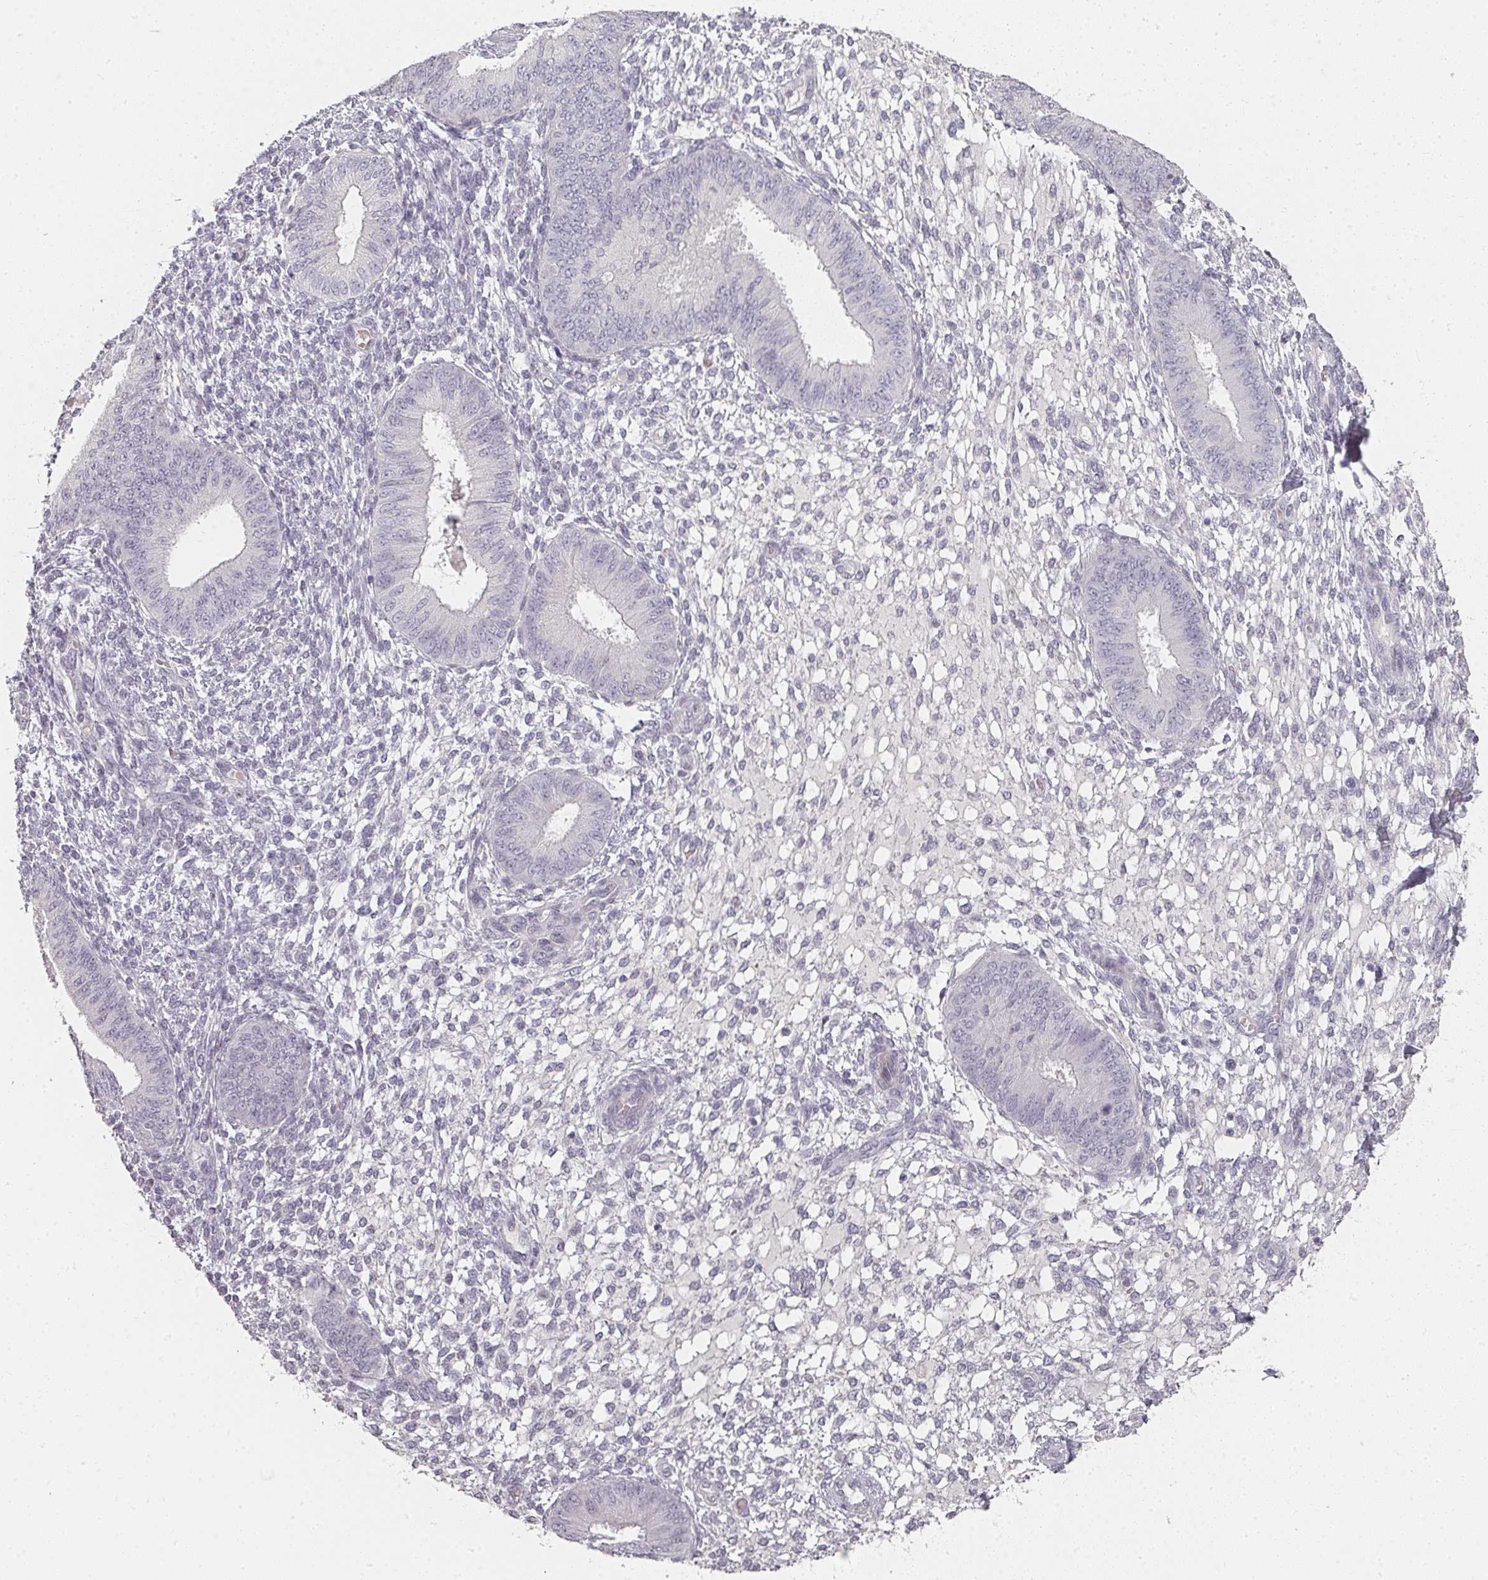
{"staining": {"intensity": "negative", "quantity": "none", "location": "none"}, "tissue": "endometrium", "cell_type": "Cells in endometrial stroma", "image_type": "normal", "snomed": [{"axis": "morphology", "description": "Normal tissue, NOS"}, {"axis": "topography", "description": "Endometrium"}], "caption": "There is no significant expression in cells in endometrial stroma of endometrium.", "gene": "SHISA2", "patient": {"sex": "female", "age": 49}}